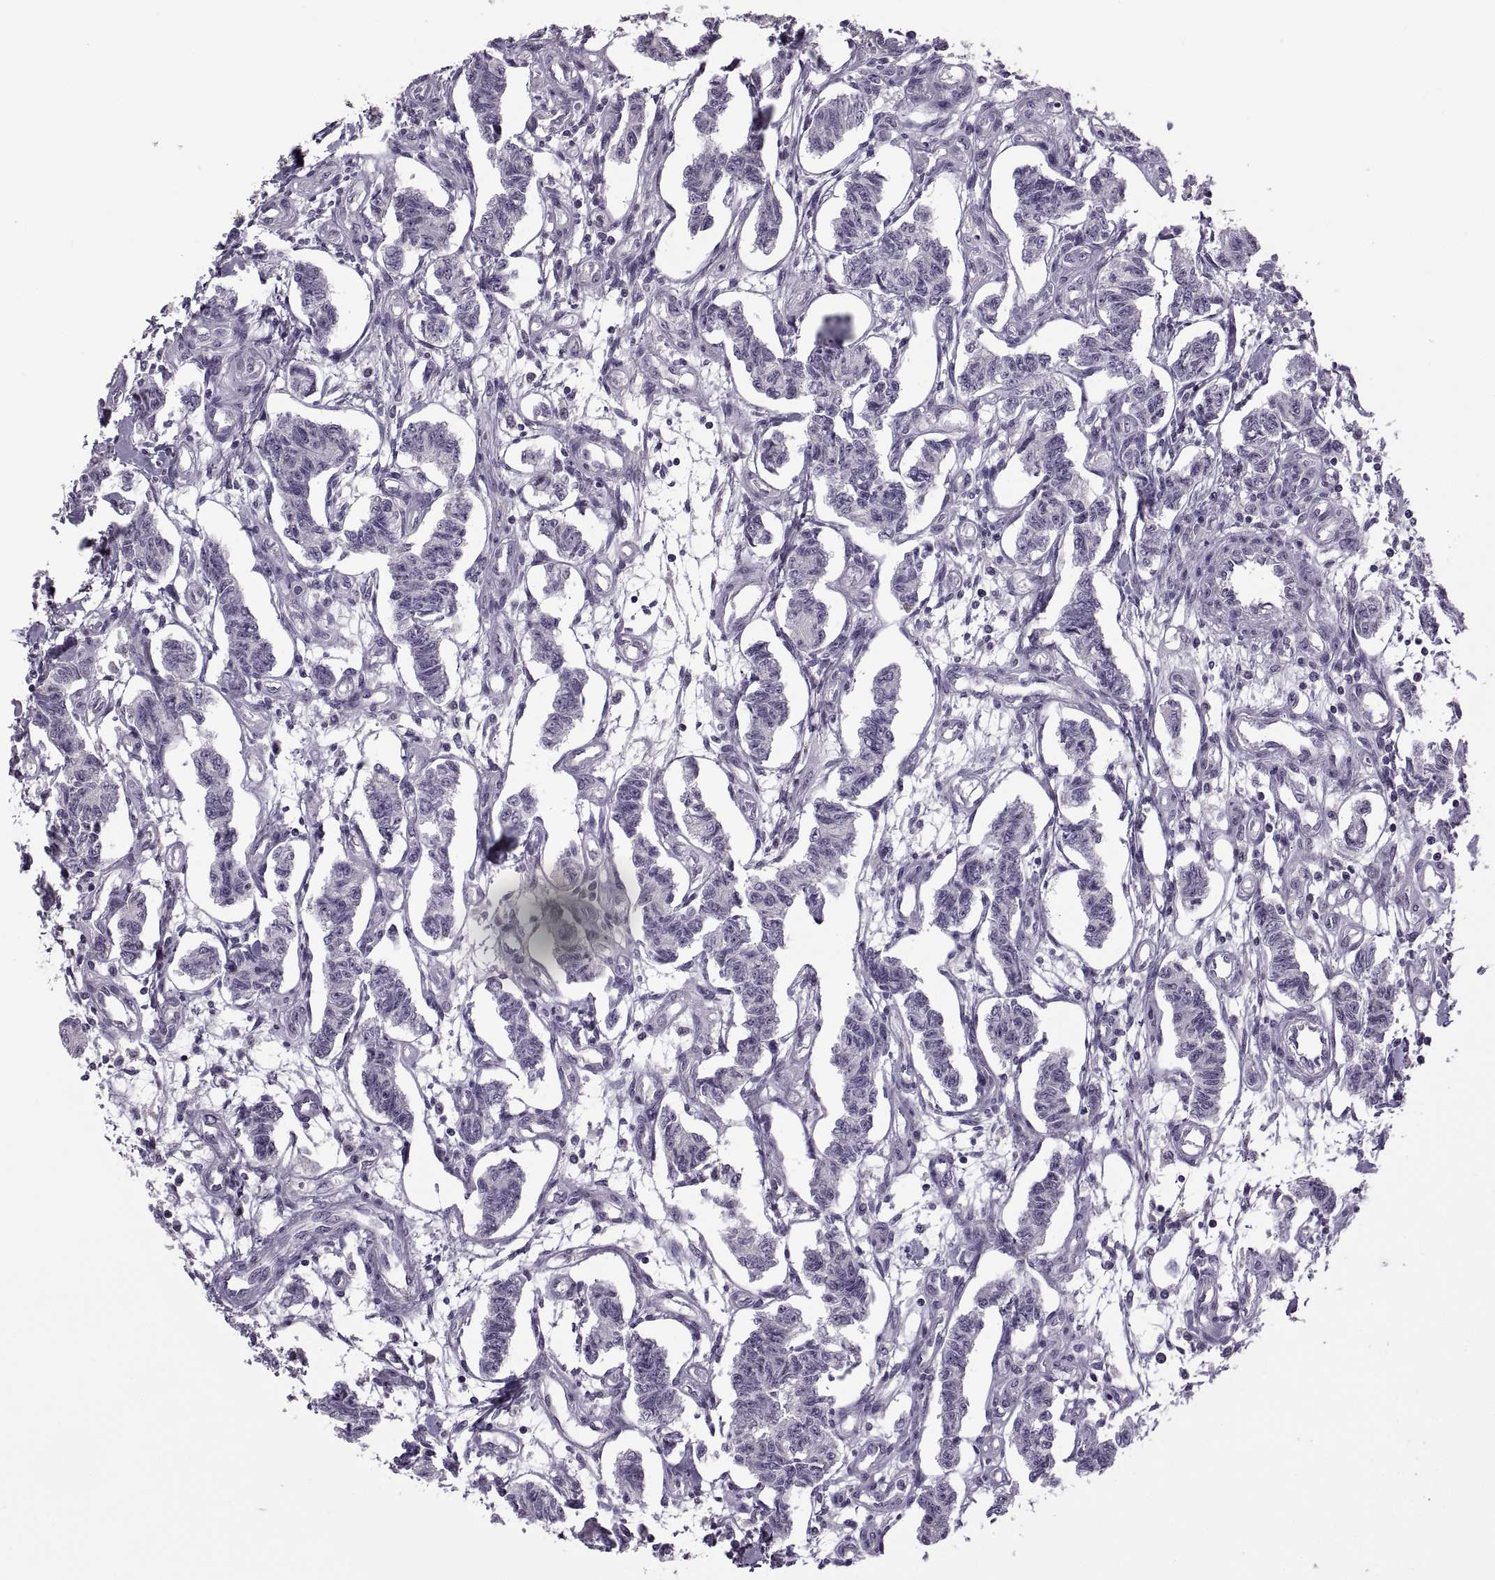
{"staining": {"intensity": "negative", "quantity": "none", "location": "none"}, "tissue": "carcinoid", "cell_type": "Tumor cells", "image_type": "cancer", "snomed": [{"axis": "morphology", "description": "Carcinoid, malignant, NOS"}, {"axis": "topography", "description": "Kidney"}], "caption": "DAB (3,3'-diaminobenzidine) immunohistochemical staining of malignant carcinoid shows no significant staining in tumor cells.", "gene": "RSPH6A", "patient": {"sex": "female", "age": 41}}